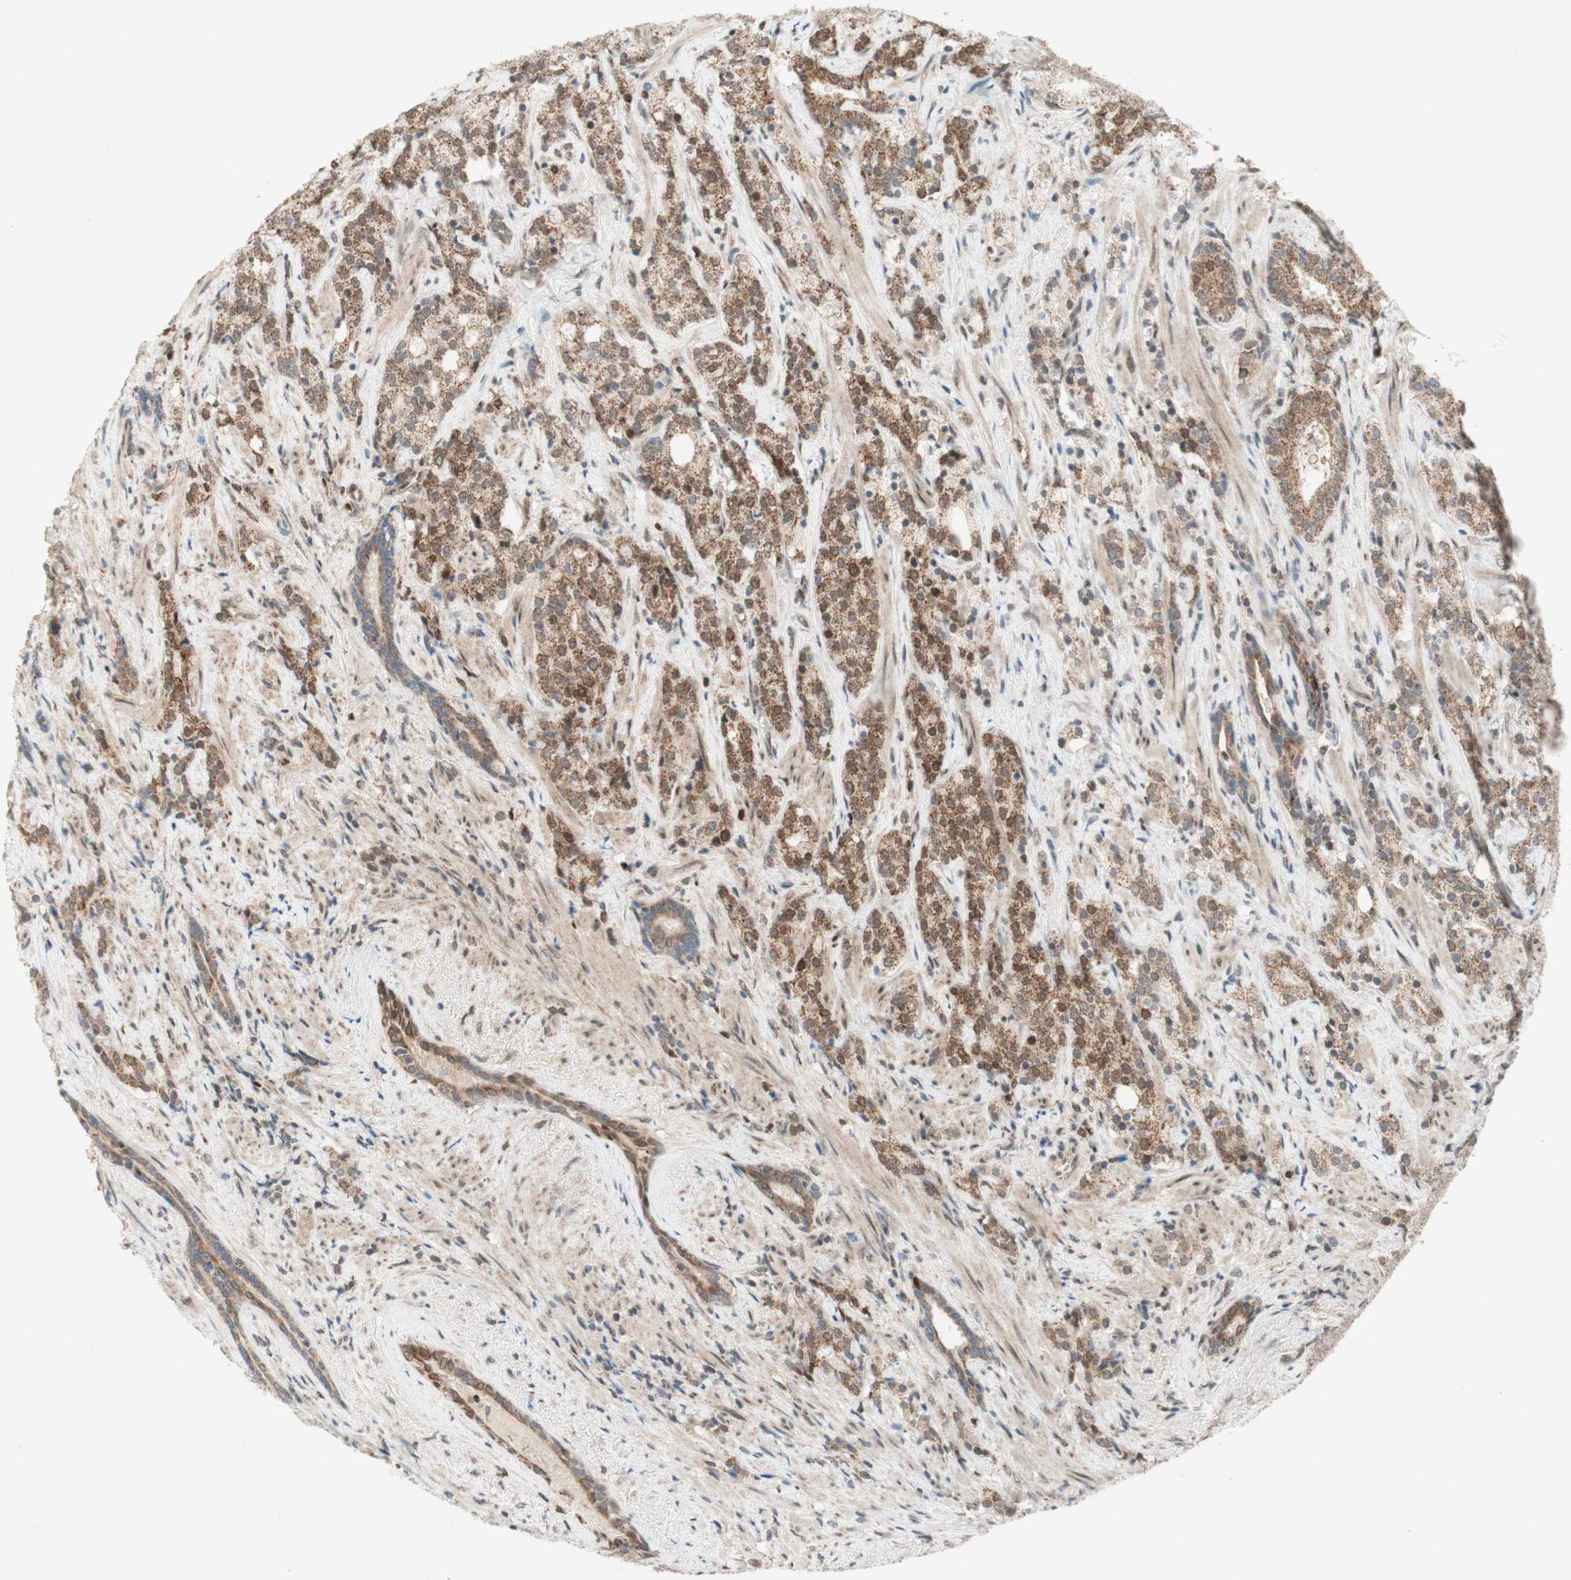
{"staining": {"intensity": "moderate", "quantity": "25%-75%", "location": "cytoplasmic/membranous"}, "tissue": "prostate cancer", "cell_type": "Tumor cells", "image_type": "cancer", "snomed": [{"axis": "morphology", "description": "Adenocarcinoma, High grade"}, {"axis": "topography", "description": "Prostate"}], "caption": "Moderate cytoplasmic/membranous positivity is identified in approximately 25%-75% of tumor cells in prostate cancer (high-grade adenocarcinoma). (DAB (3,3'-diaminobenzidine) IHC, brown staining for protein, blue staining for nuclei).", "gene": "DNMT3A", "patient": {"sex": "male", "age": 71}}